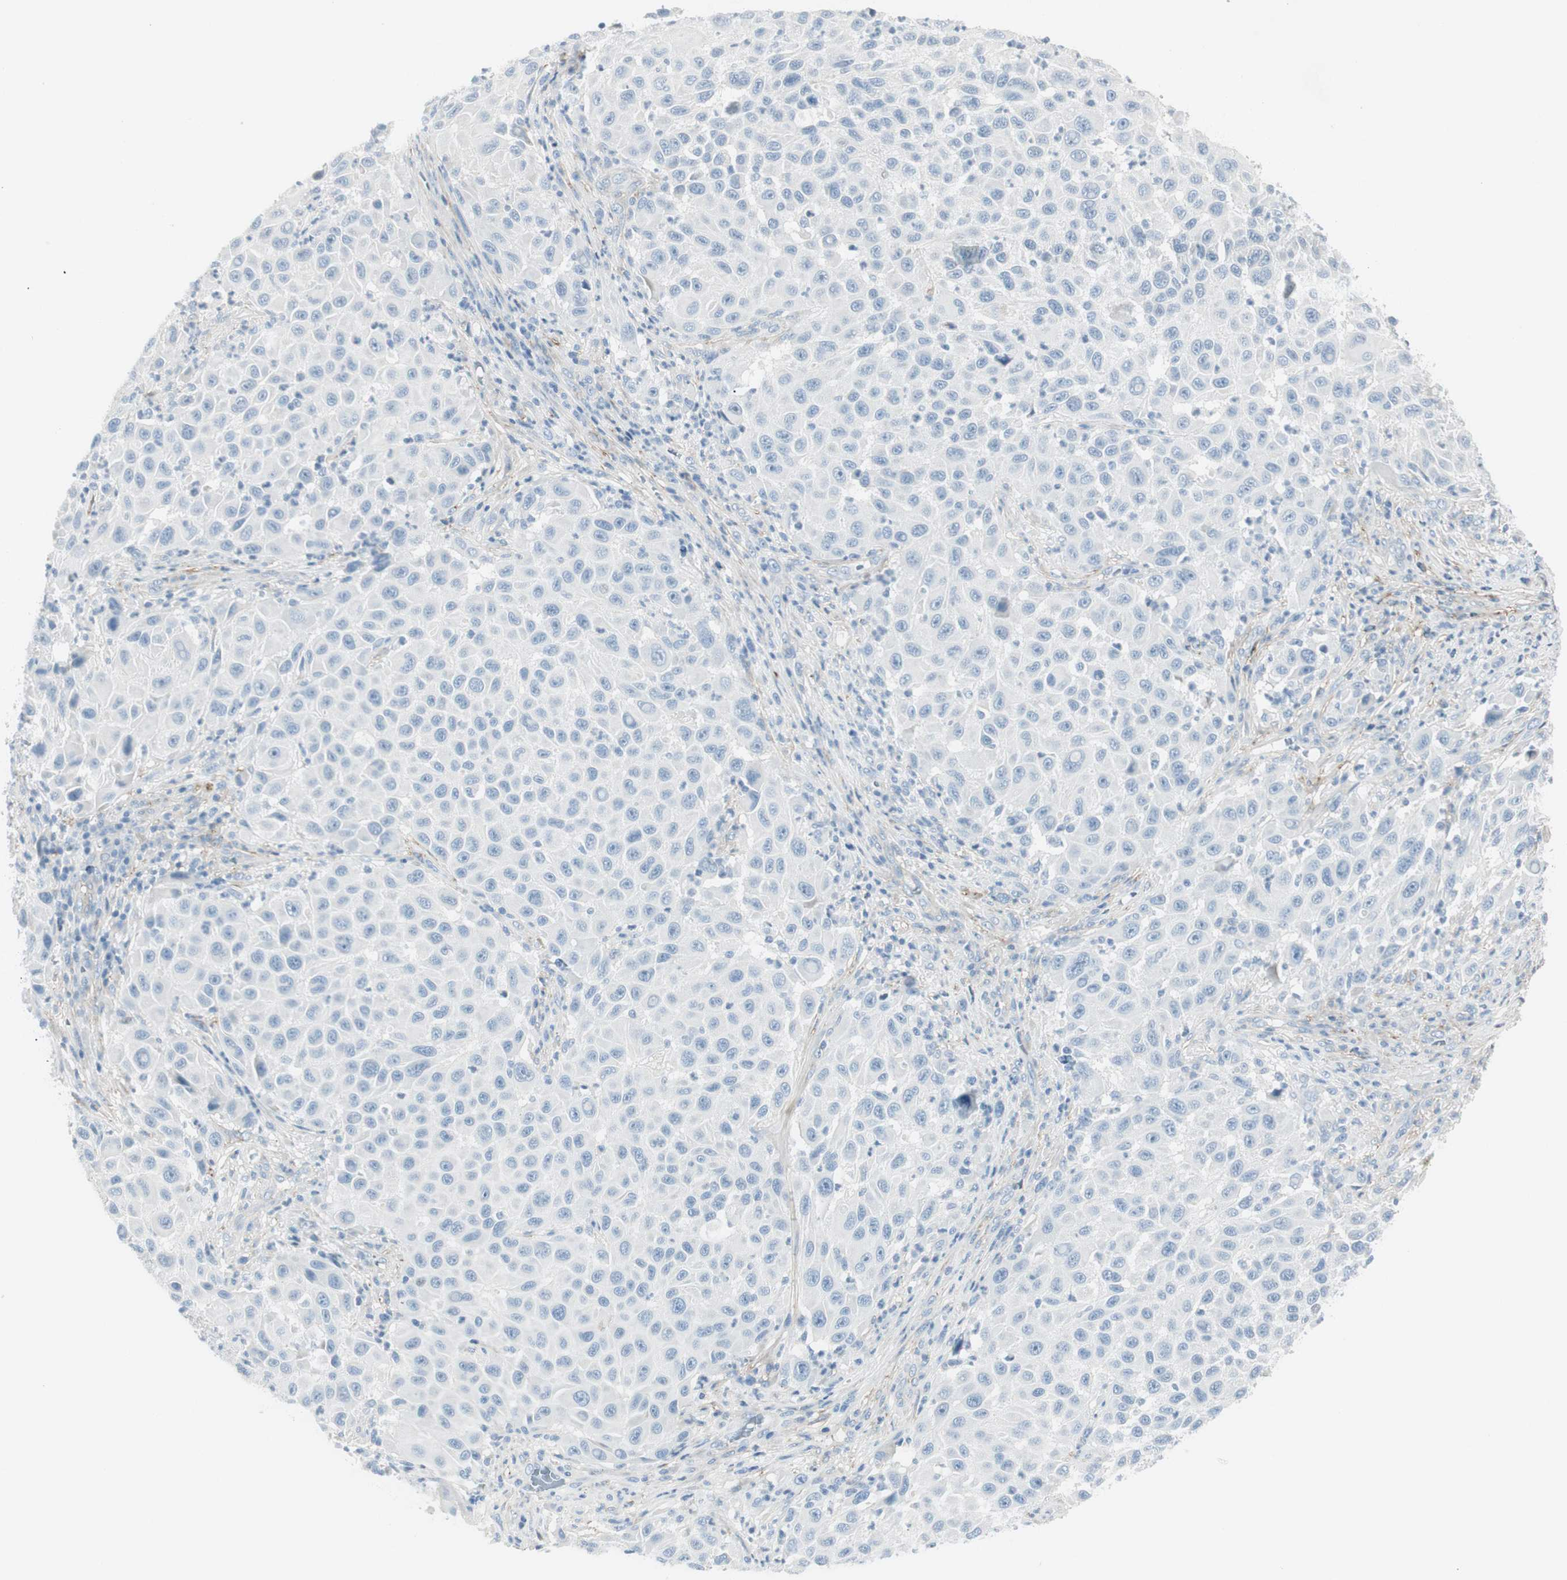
{"staining": {"intensity": "negative", "quantity": "none", "location": "none"}, "tissue": "melanoma", "cell_type": "Tumor cells", "image_type": "cancer", "snomed": [{"axis": "morphology", "description": "Malignant melanoma, Metastatic site"}, {"axis": "topography", "description": "Lymph node"}], "caption": "This is a image of immunohistochemistry staining of melanoma, which shows no positivity in tumor cells.", "gene": "CACNA2D1", "patient": {"sex": "male", "age": 61}}